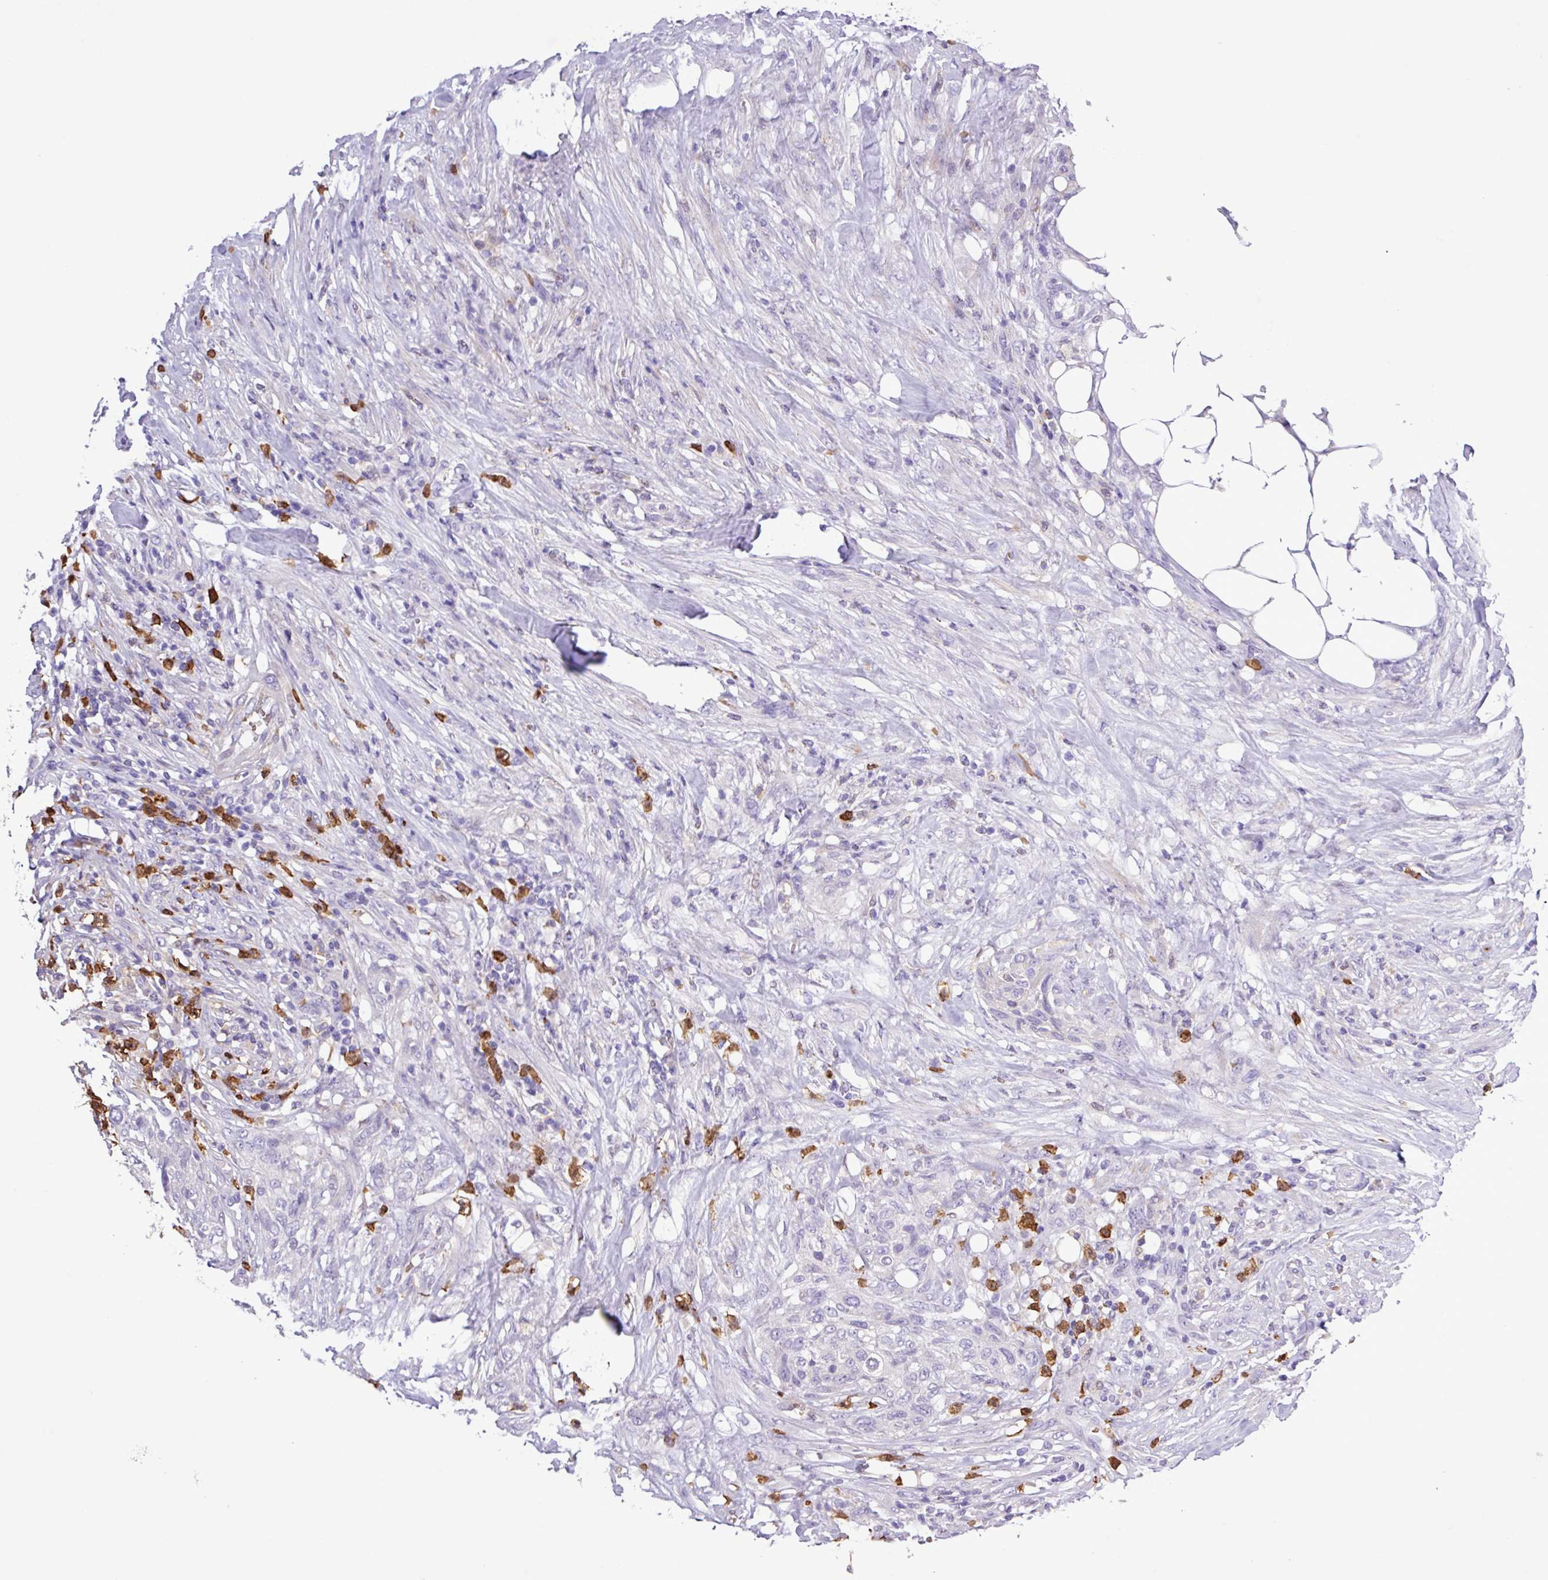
{"staining": {"intensity": "negative", "quantity": "none", "location": "none"}, "tissue": "urothelial cancer", "cell_type": "Tumor cells", "image_type": "cancer", "snomed": [{"axis": "morphology", "description": "Urothelial carcinoma, High grade"}, {"axis": "topography", "description": "Urinary bladder"}], "caption": "A high-resolution image shows immunohistochemistry staining of urothelial cancer, which shows no significant expression in tumor cells.", "gene": "MGAT4B", "patient": {"sex": "male", "age": 35}}